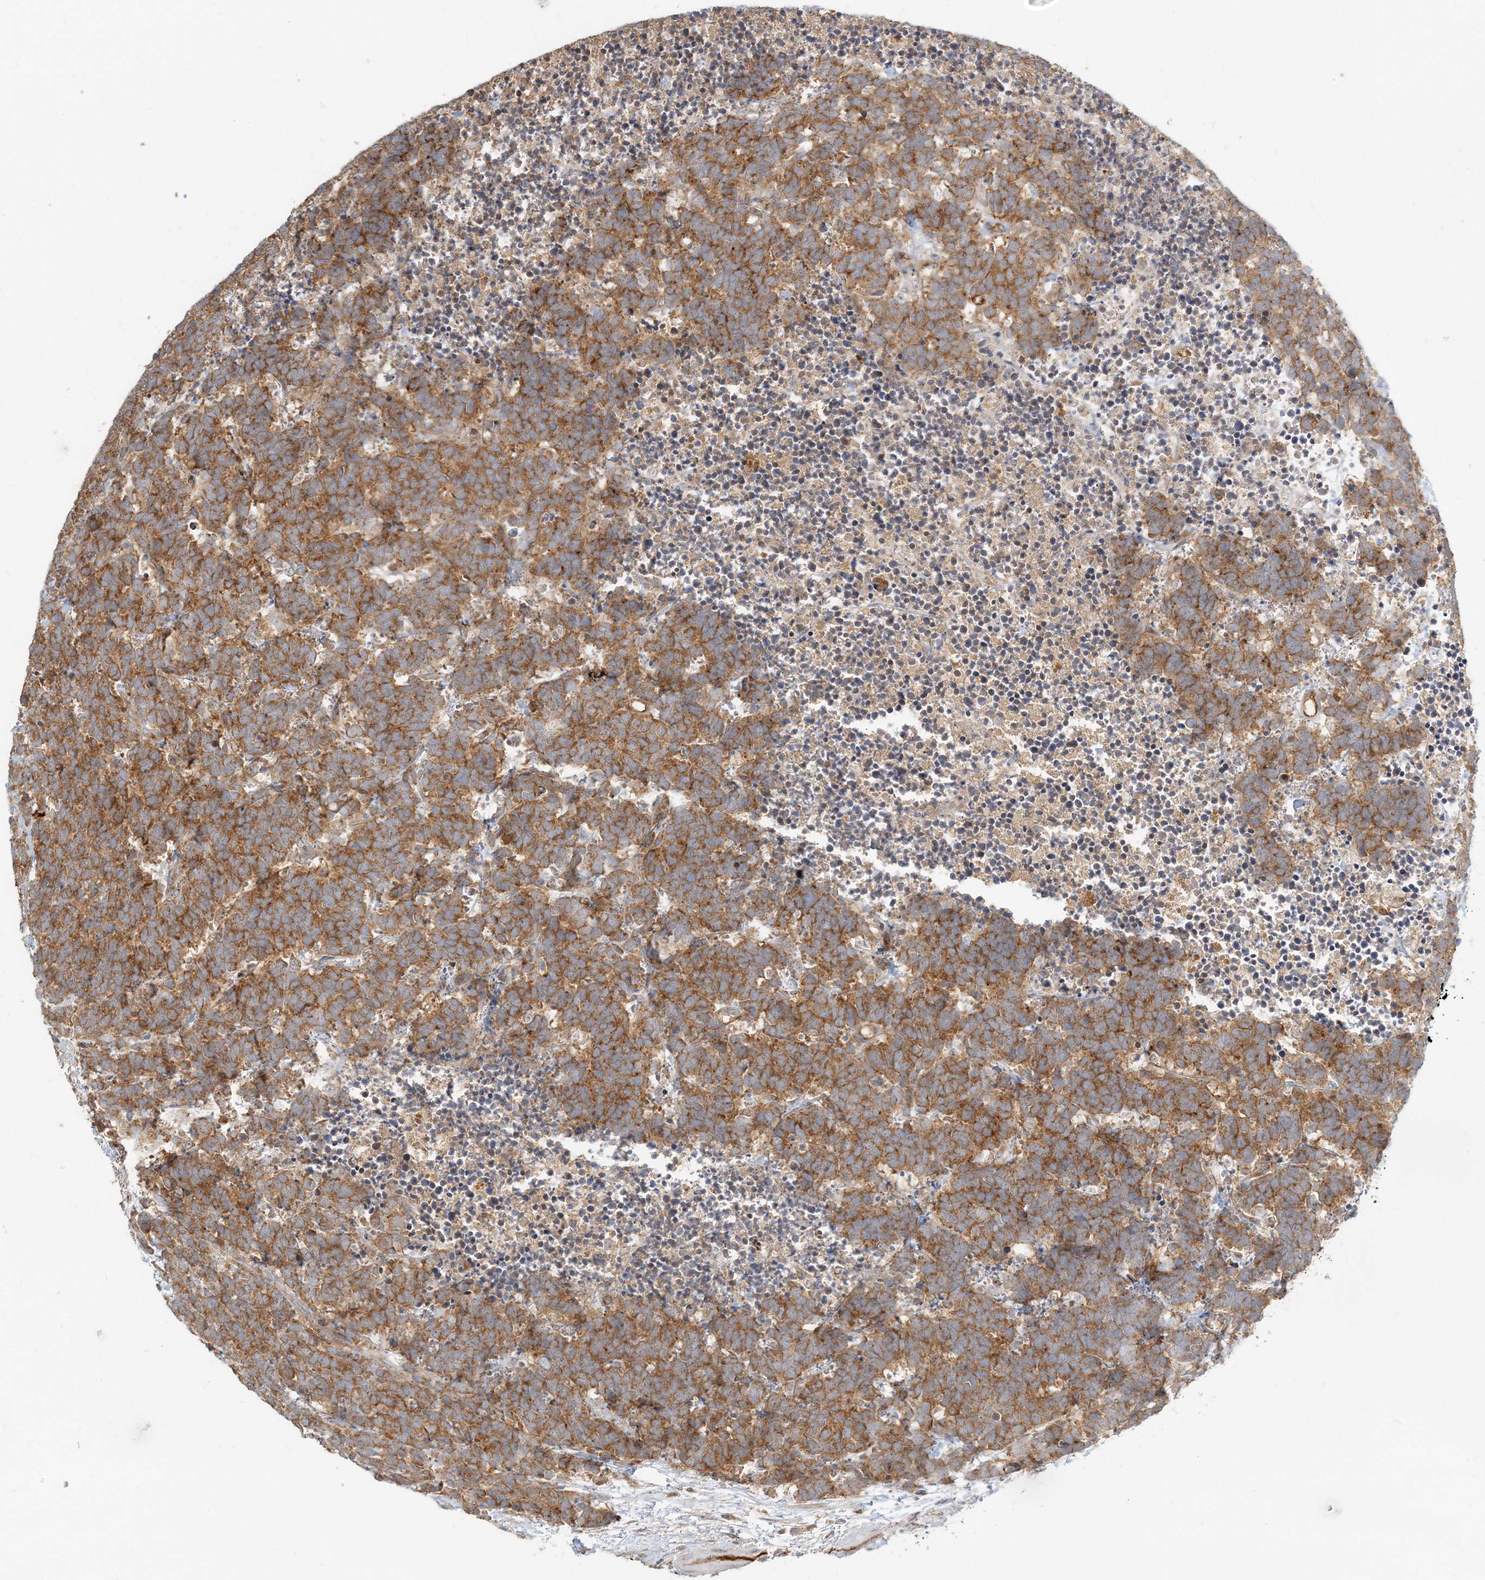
{"staining": {"intensity": "moderate", "quantity": ">75%", "location": "cytoplasmic/membranous"}, "tissue": "carcinoid", "cell_type": "Tumor cells", "image_type": "cancer", "snomed": [{"axis": "morphology", "description": "Carcinoma, NOS"}, {"axis": "morphology", "description": "Carcinoid, malignant, NOS"}, {"axis": "topography", "description": "Urinary bladder"}], "caption": "A medium amount of moderate cytoplasmic/membranous staining is identified in about >75% of tumor cells in carcinoid tissue.", "gene": "AP1AR", "patient": {"sex": "male", "age": 57}}